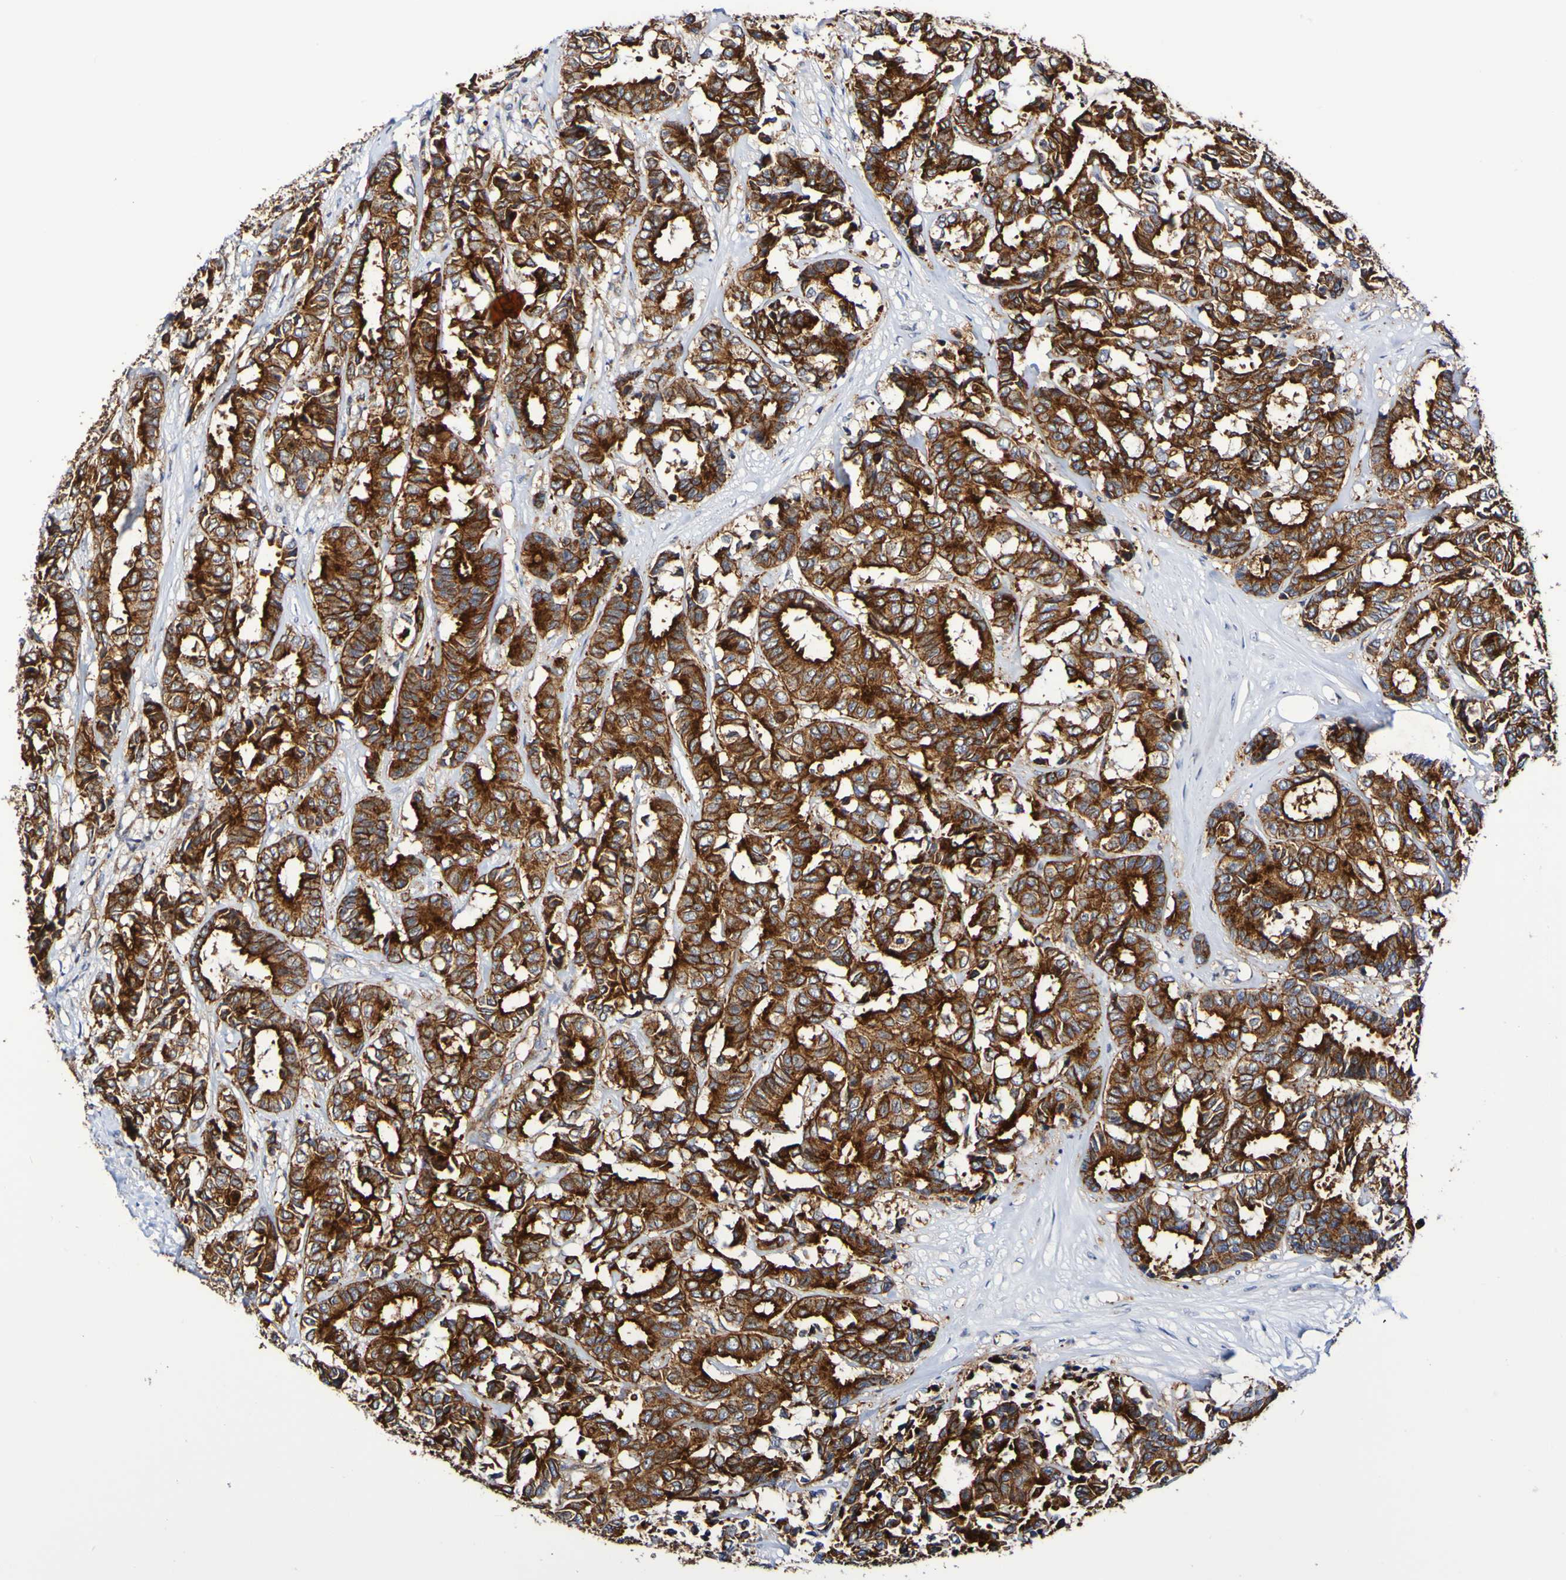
{"staining": {"intensity": "strong", "quantity": ">75%", "location": "cytoplasmic/membranous"}, "tissue": "breast cancer", "cell_type": "Tumor cells", "image_type": "cancer", "snomed": [{"axis": "morphology", "description": "Duct carcinoma"}, {"axis": "topography", "description": "Breast"}], "caption": "This is a histology image of immunohistochemistry staining of breast invasive ductal carcinoma, which shows strong positivity in the cytoplasmic/membranous of tumor cells.", "gene": "GJB1", "patient": {"sex": "female", "age": 87}}